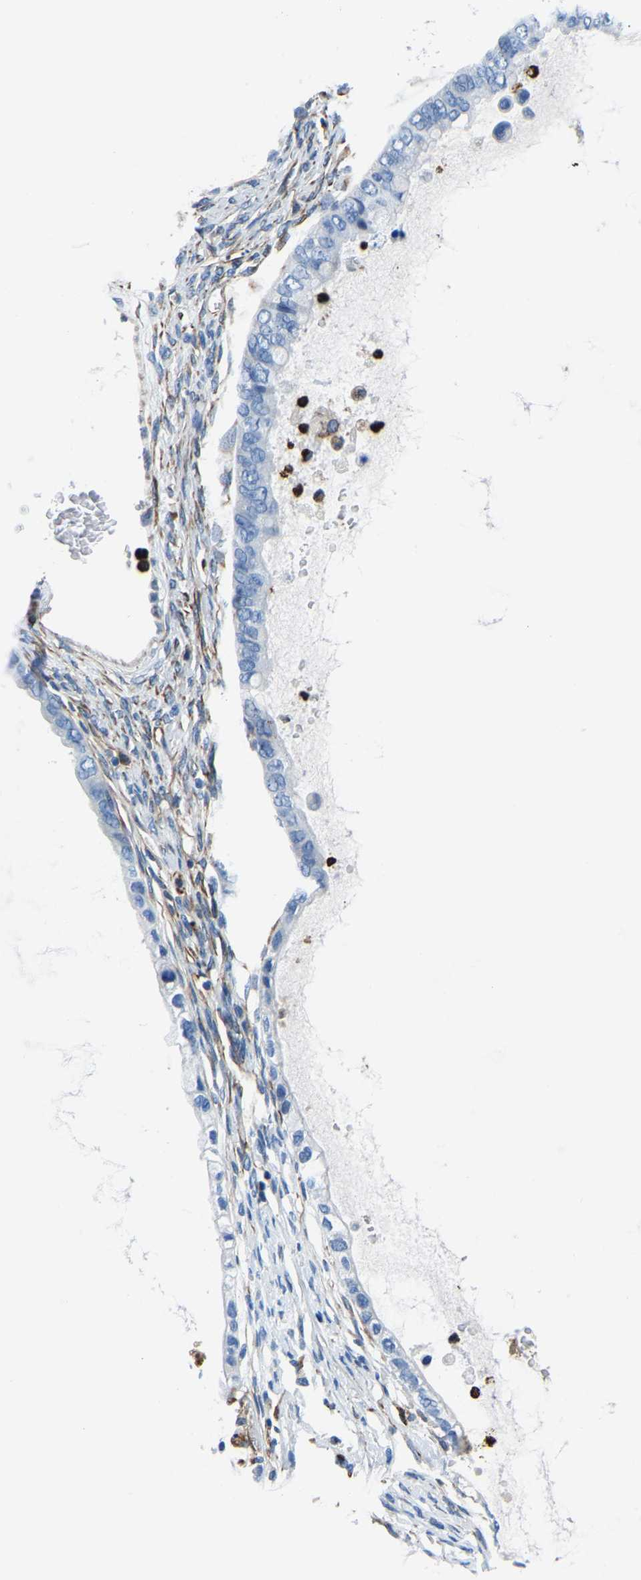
{"staining": {"intensity": "negative", "quantity": "none", "location": "none"}, "tissue": "ovarian cancer", "cell_type": "Tumor cells", "image_type": "cancer", "snomed": [{"axis": "morphology", "description": "Cystadenocarcinoma, mucinous, NOS"}, {"axis": "topography", "description": "Ovary"}], "caption": "Micrograph shows no protein staining in tumor cells of ovarian mucinous cystadenocarcinoma tissue.", "gene": "MS4A3", "patient": {"sex": "female", "age": 80}}